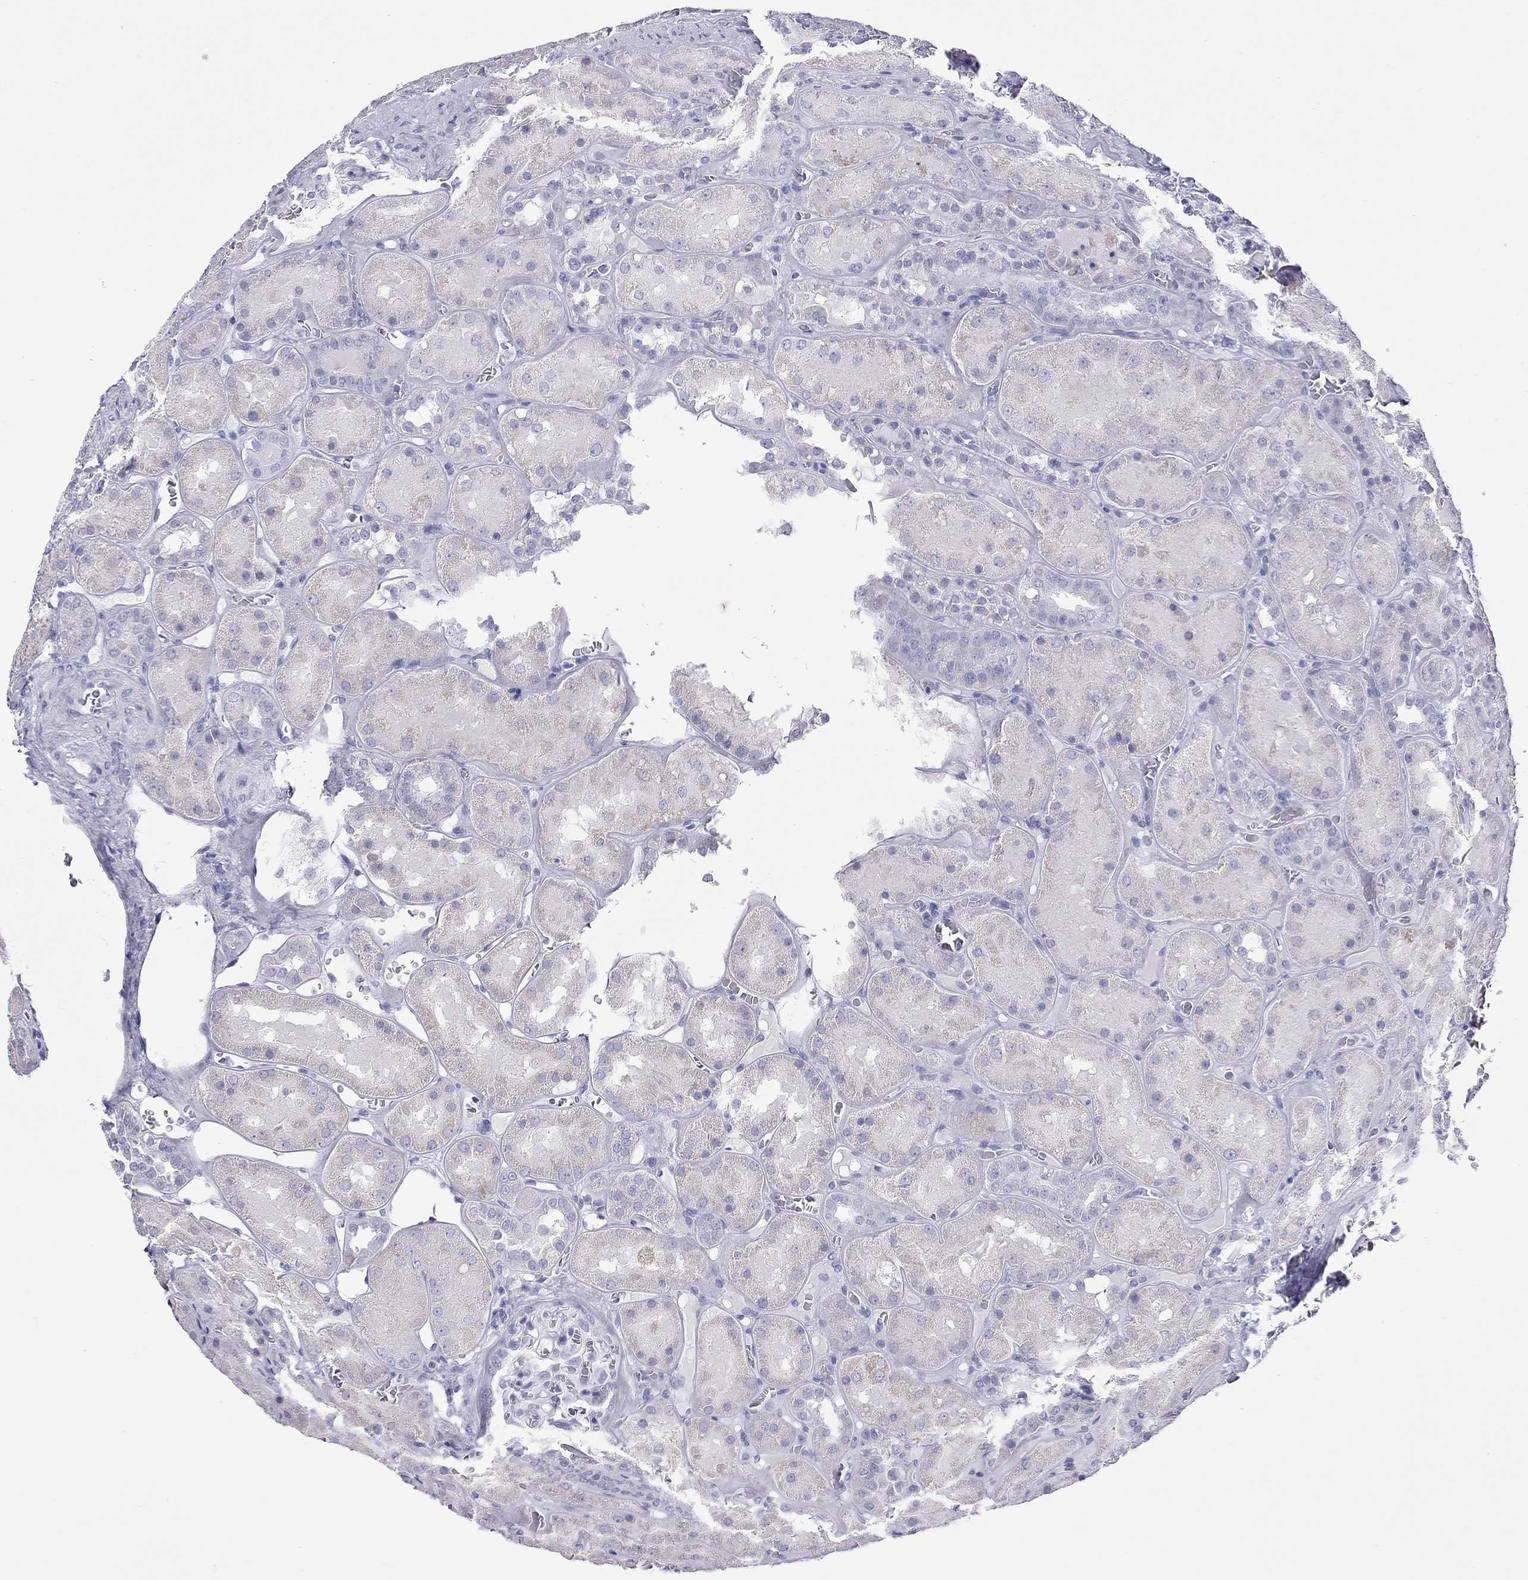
{"staining": {"intensity": "negative", "quantity": "none", "location": "none"}, "tissue": "kidney", "cell_type": "Cells in glomeruli", "image_type": "normal", "snomed": [{"axis": "morphology", "description": "Normal tissue, NOS"}, {"axis": "topography", "description": "Kidney"}], "caption": "DAB (3,3'-diaminobenzidine) immunohistochemical staining of unremarkable human kidney reveals no significant expression in cells in glomeruli. (Stains: DAB (3,3'-diaminobenzidine) IHC with hematoxylin counter stain, Microscopy: brightfield microscopy at high magnification).", "gene": "DPY19L2", "patient": {"sex": "male", "age": 73}}